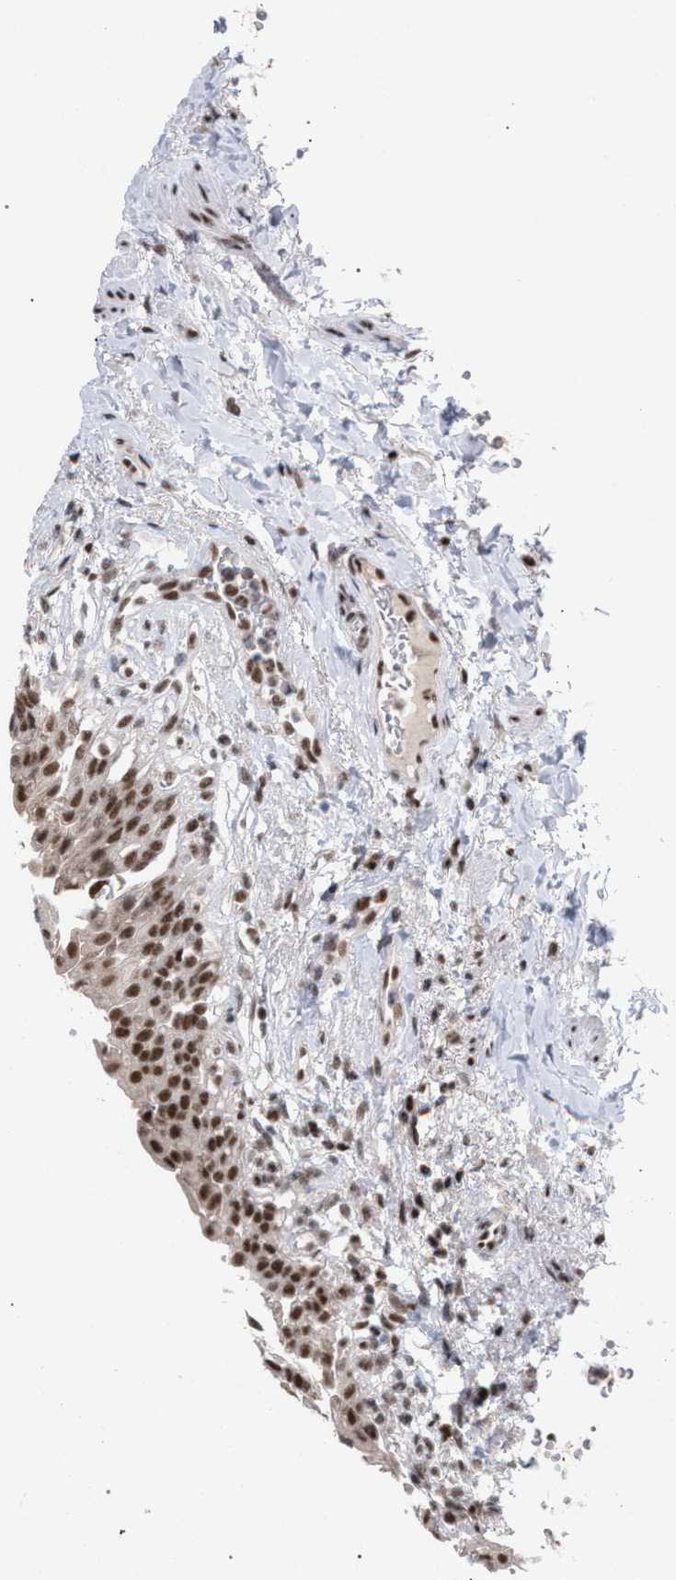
{"staining": {"intensity": "strong", "quantity": ">75%", "location": "nuclear"}, "tissue": "urinary bladder", "cell_type": "Urothelial cells", "image_type": "normal", "snomed": [{"axis": "morphology", "description": "Normal tissue, NOS"}, {"axis": "topography", "description": "Urinary bladder"}], "caption": "High-magnification brightfield microscopy of normal urinary bladder stained with DAB (brown) and counterstained with hematoxylin (blue). urothelial cells exhibit strong nuclear positivity is identified in approximately>75% of cells.", "gene": "SCAF4", "patient": {"sex": "female", "age": 60}}